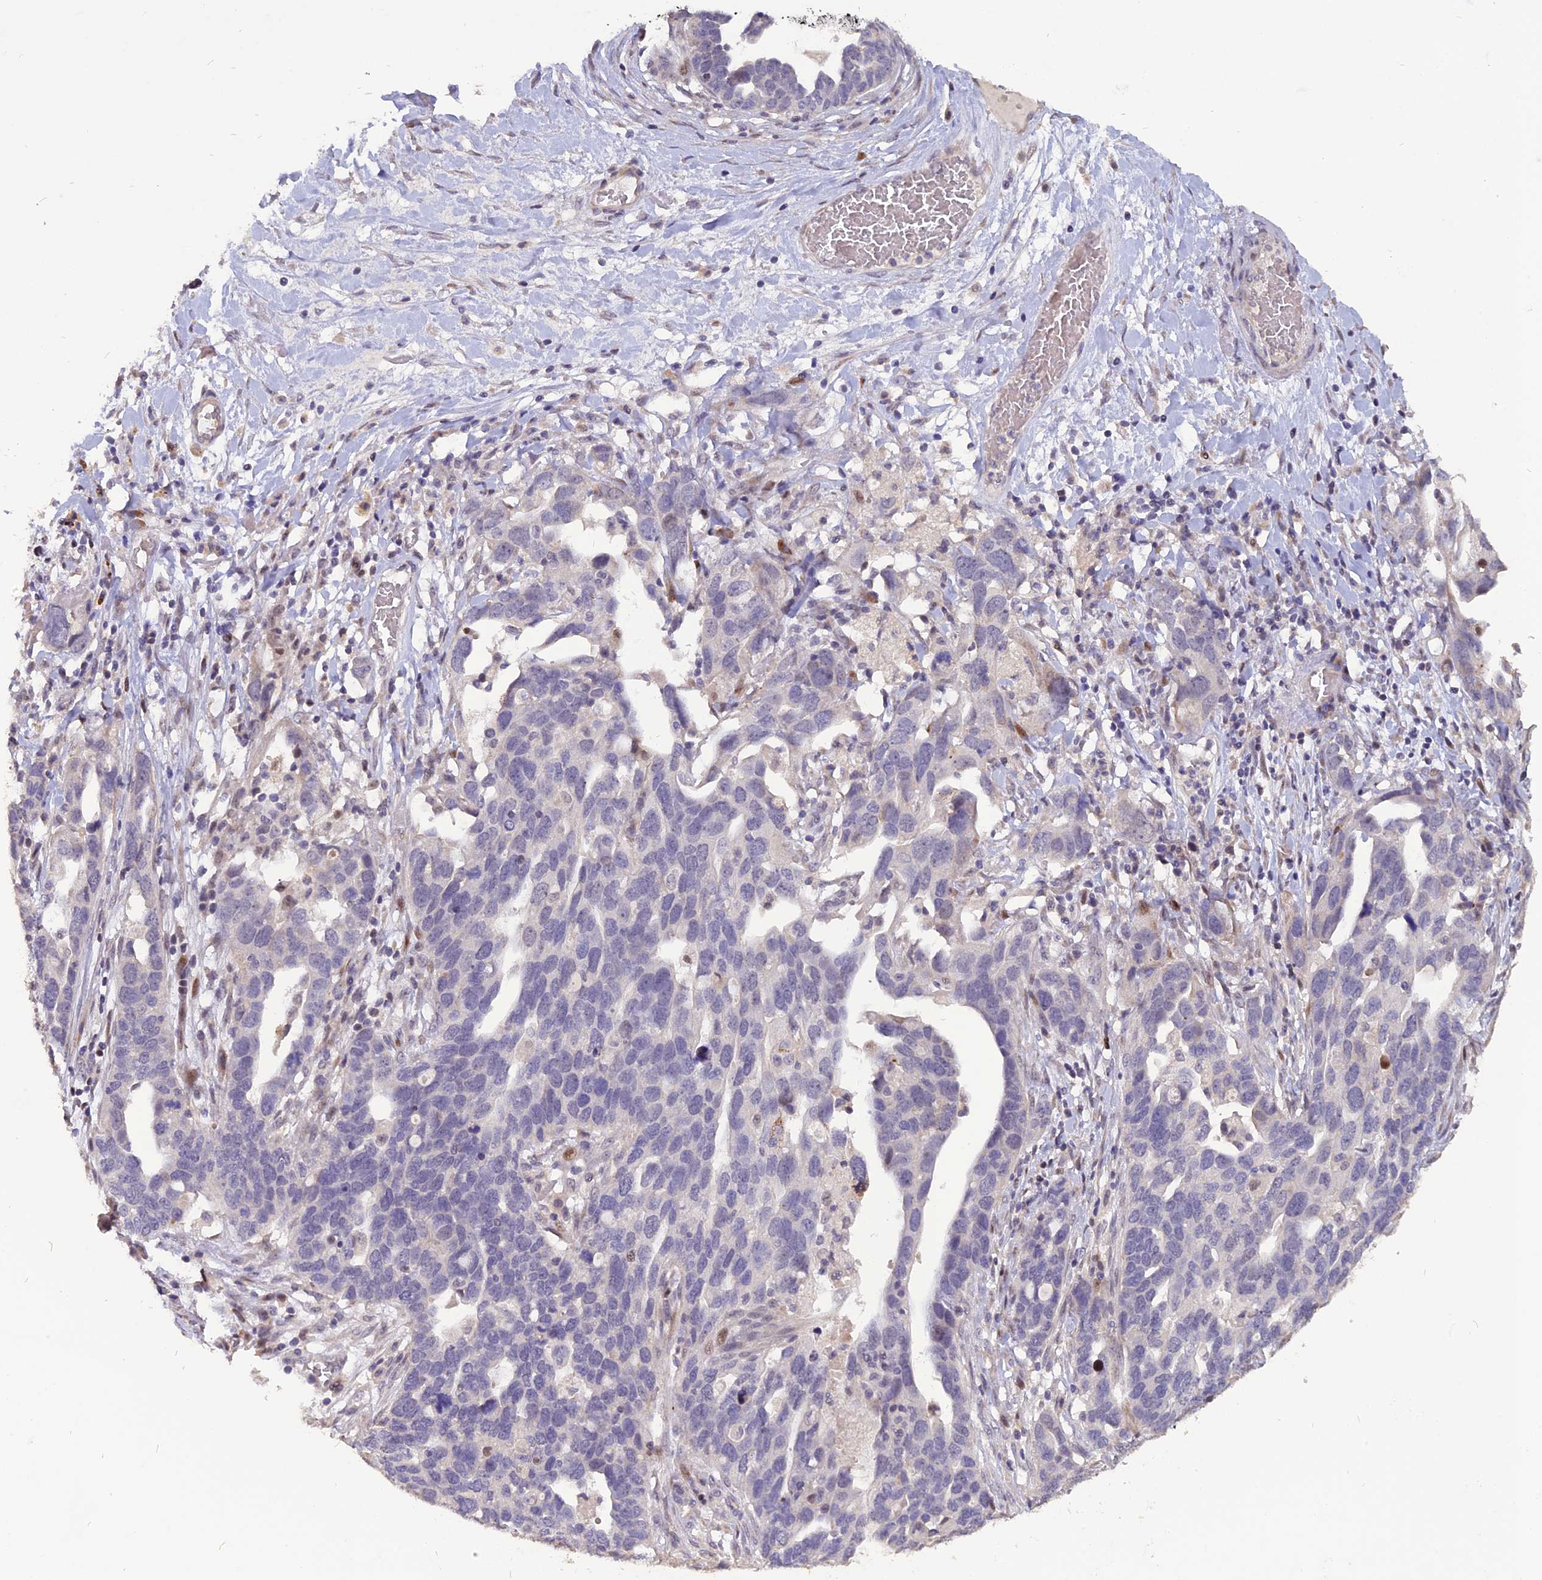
{"staining": {"intensity": "negative", "quantity": "none", "location": "none"}, "tissue": "ovarian cancer", "cell_type": "Tumor cells", "image_type": "cancer", "snomed": [{"axis": "morphology", "description": "Cystadenocarcinoma, serous, NOS"}, {"axis": "topography", "description": "Ovary"}], "caption": "Tumor cells are negative for brown protein staining in serous cystadenocarcinoma (ovarian).", "gene": "TMEM263", "patient": {"sex": "female", "age": 54}}